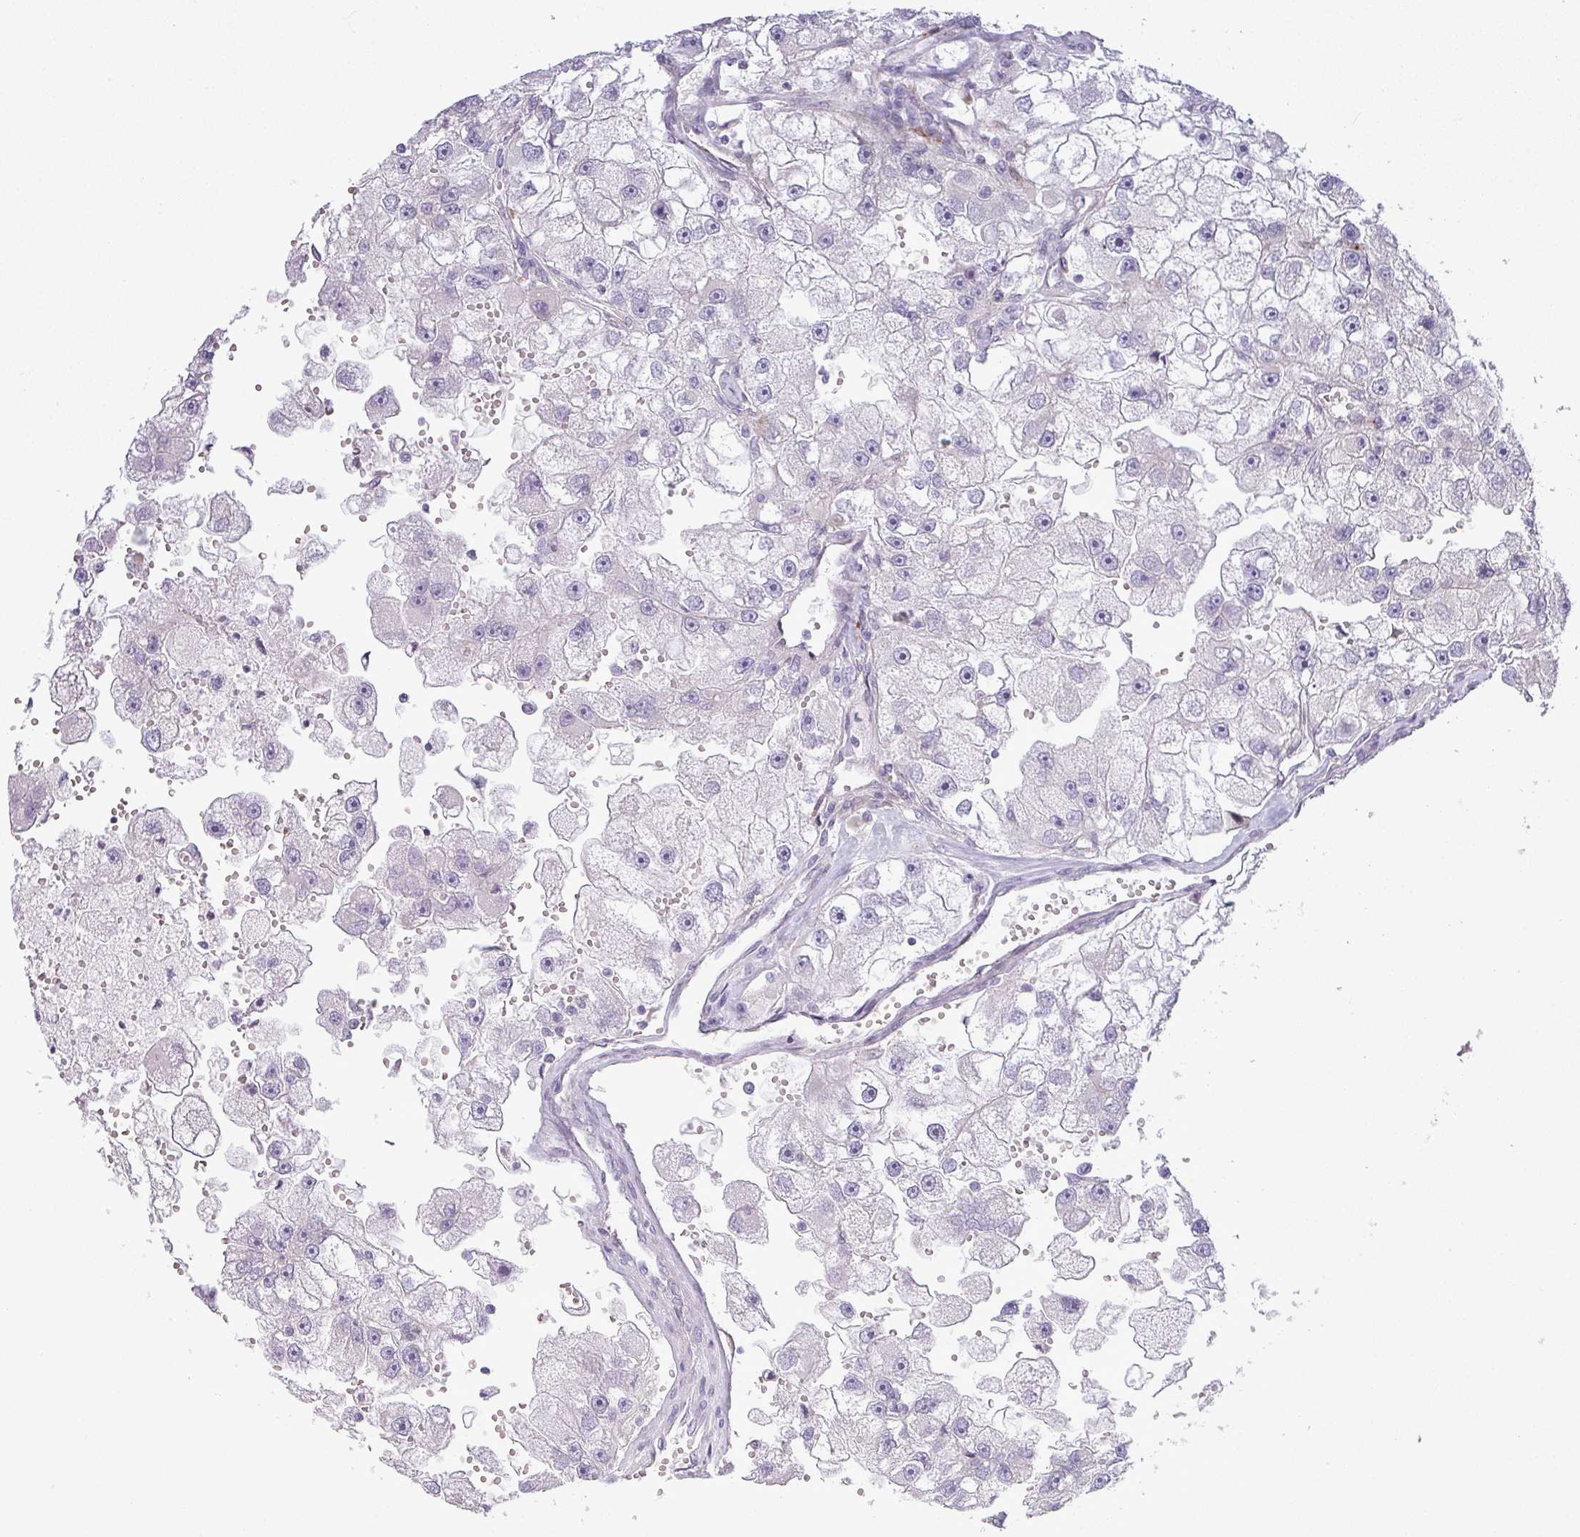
{"staining": {"intensity": "negative", "quantity": "none", "location": "none"}, "tissue": "renal cancer", "cell_type": "Tumor cells", "image_type": "cancer", "snomed": [{"axis": "morphology", "description": "Adenocarcinoma, NOS"}, {"axis": "topography", "description": "Kidney"}], "caption": "Immunohistochemistry histopathology image of human renal cancer stained for a protein (brown), which displays no staining in tumor cells. (Immunohistochemistry, brightfield microscopy, high magnification).", "gene": "CCDC144A", "patient": {"sex": "male", "age": 63}}